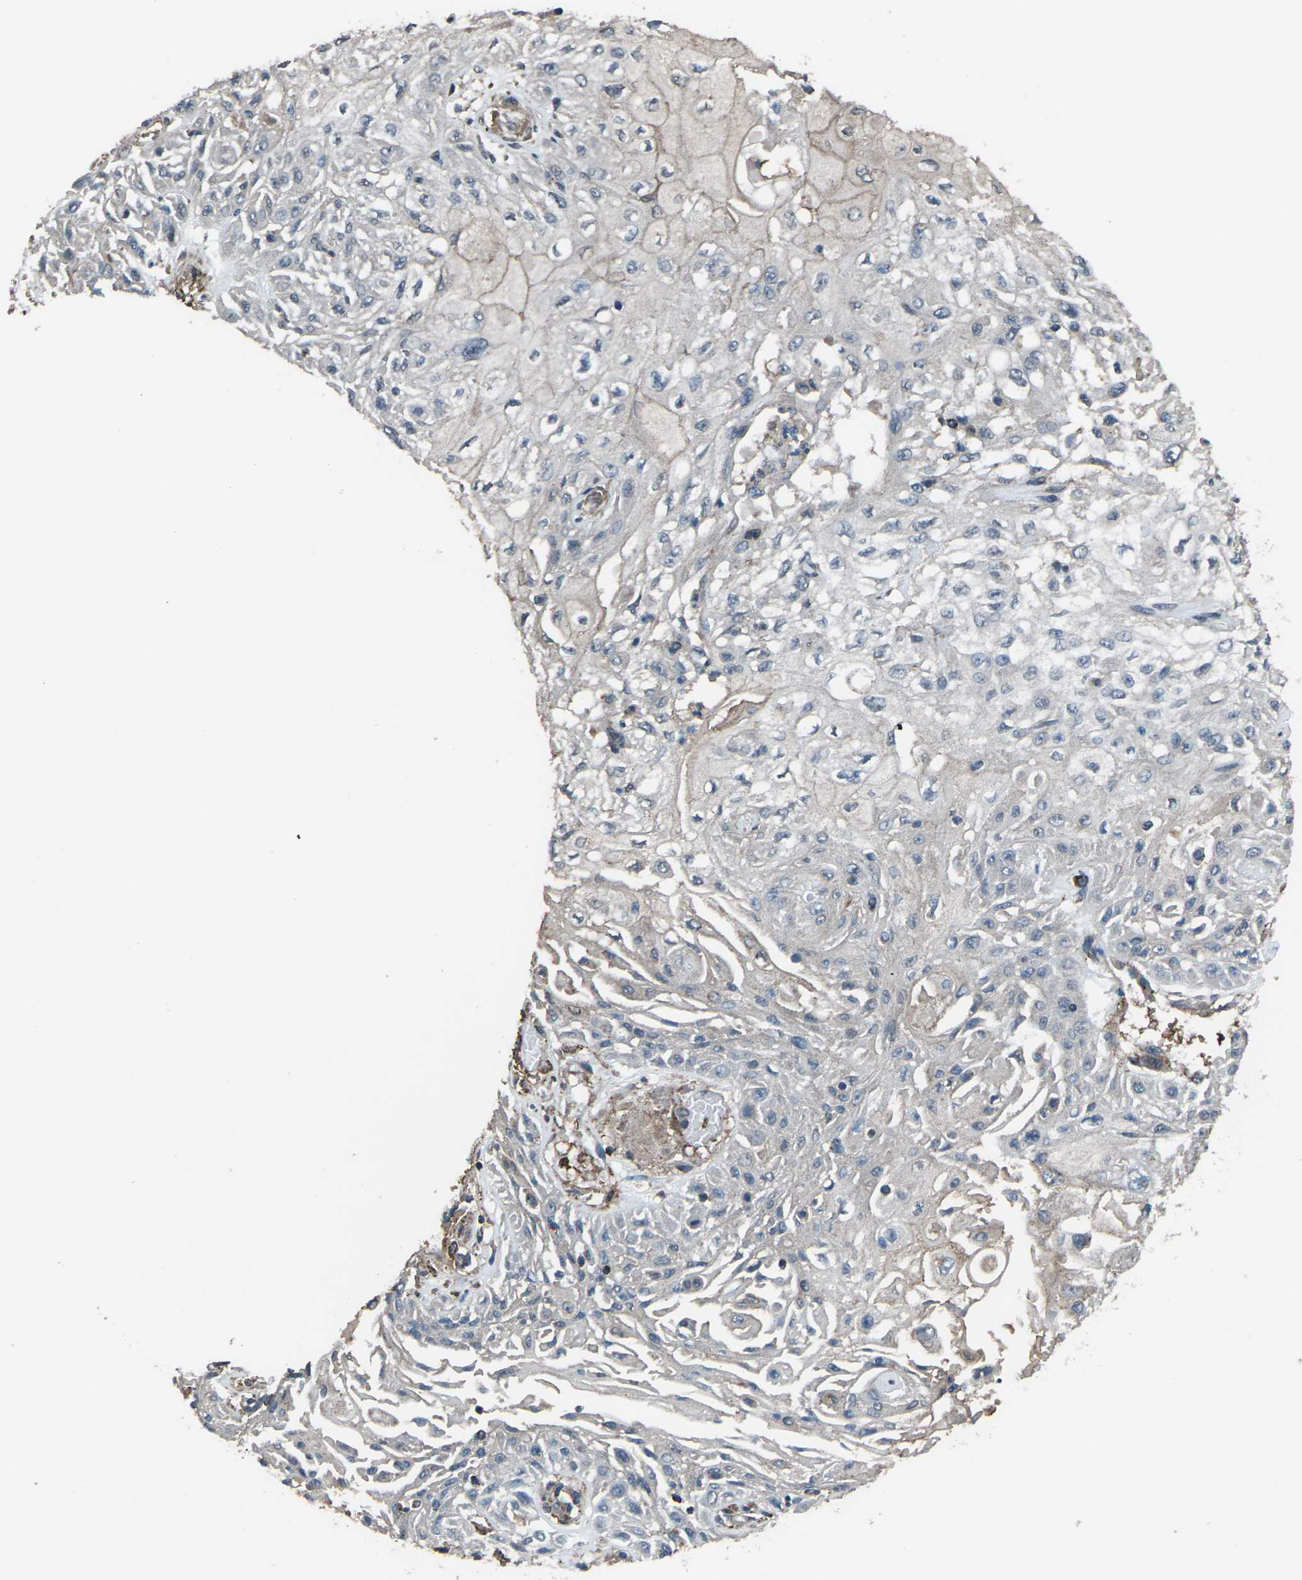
{"staining": {"intensity": "weak", "quantity": "<25%", "location": "cytoplasmic/membranous"}, "tissue": "skin cancer", "cell_type": "Tumor cells", "image_type": "cancer", "snomed": [{"axis": "morphology", "description": "Squamous cell carcinoma, NOS"}, {"axis": "topography", "description": "Skin"}], "caption": "Tumor cells are negative for protein expression in human squamous cell carcinoma (skin).", "gene": "CMTM4", "patient": {"sex": "male", "age": 75}}